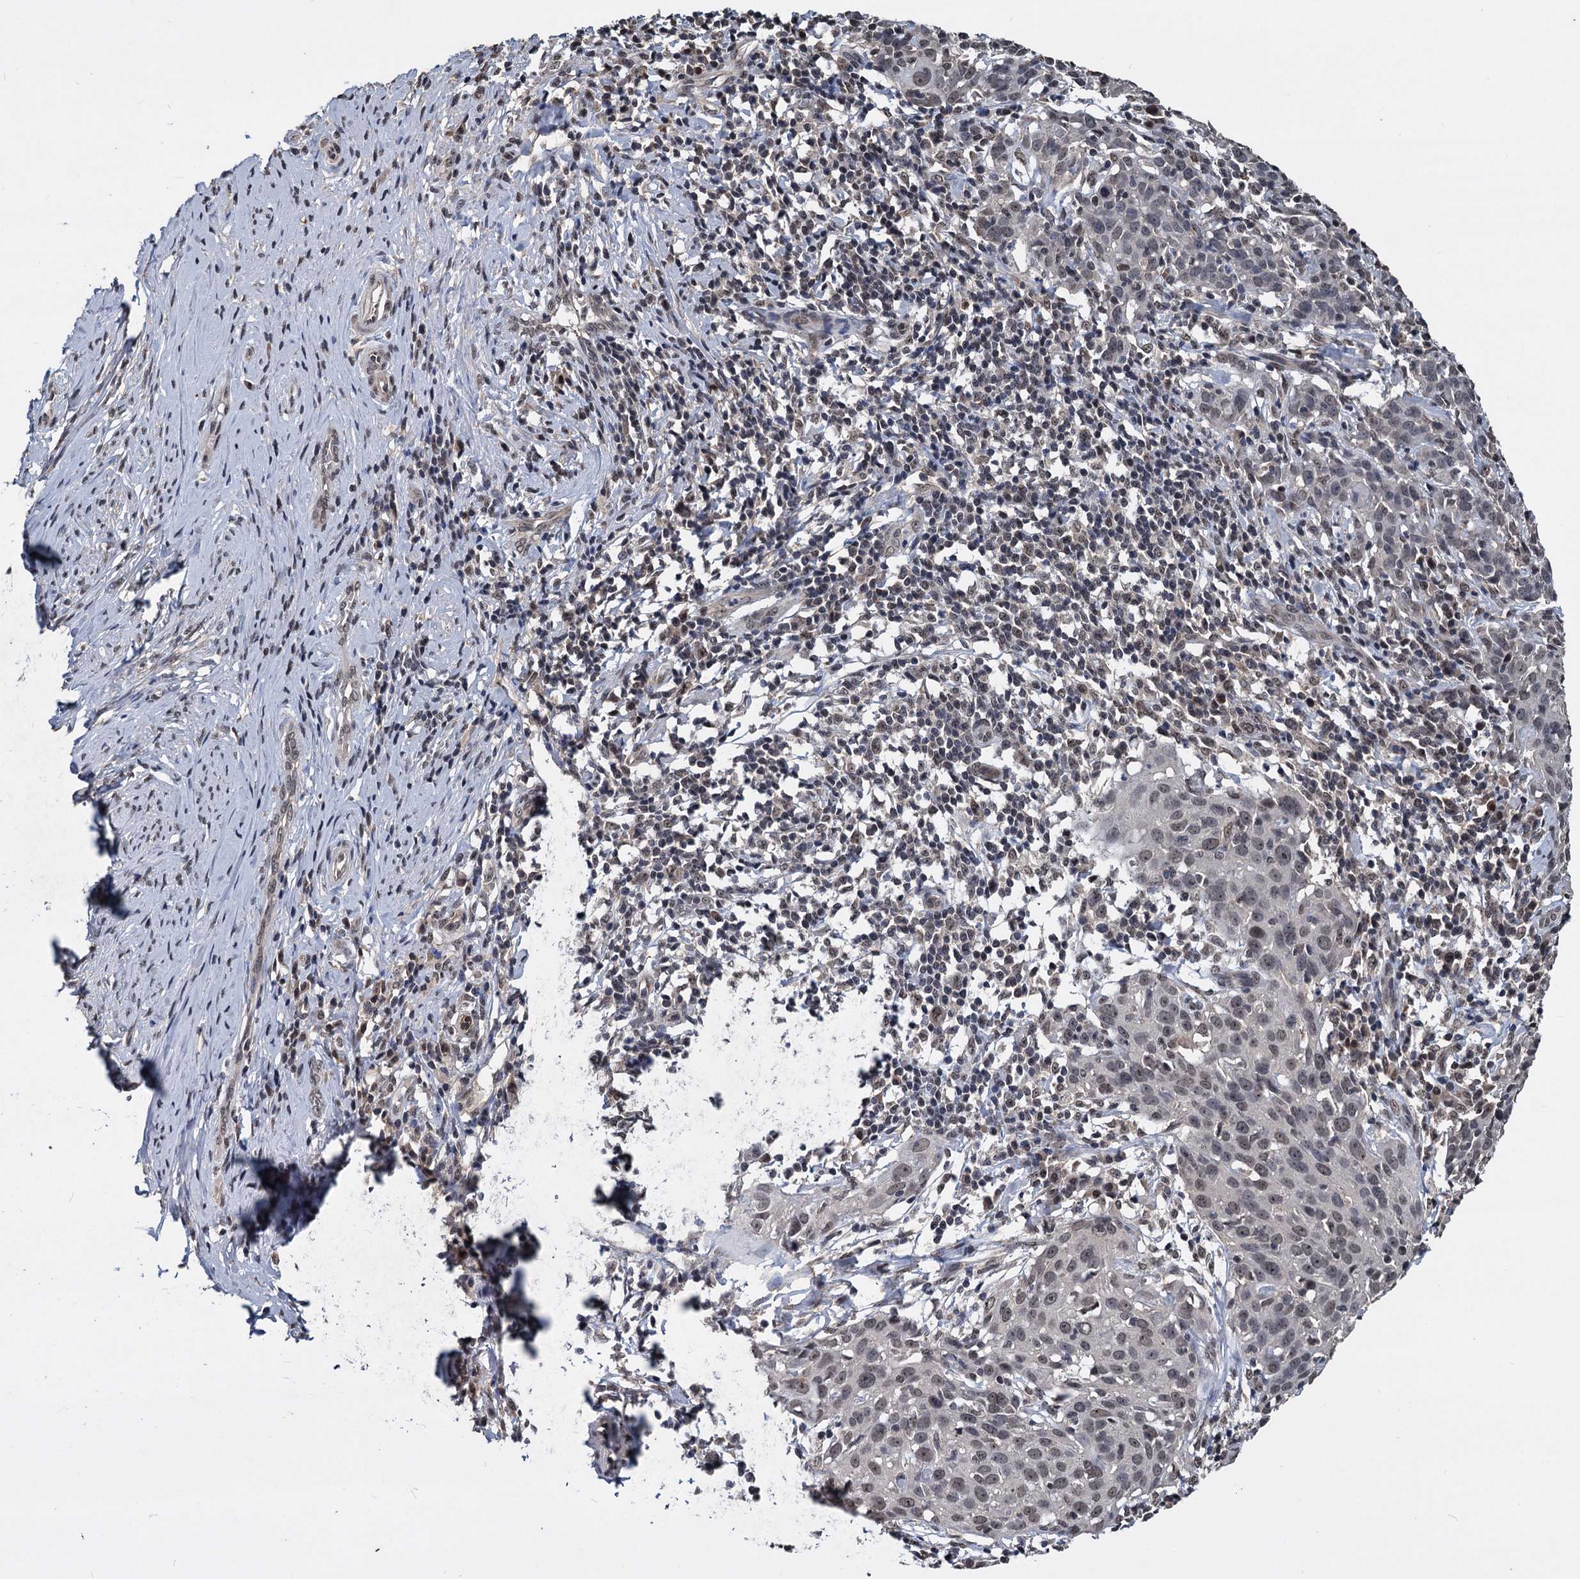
{"staining": {"intensity": "weak", "quantity": ">75%", "location": "nuclear"}, "tissue": "cervical cancer", "cell_type": "Tumor cells", "image_type": "cancer", "snomed": [{"axis": "morphology", "description": "Squamous cell carcinoma, NOS"}, {"axis": "topography", "description": "Cervix"}], "caption": "Human cervical cancer (squamous cell carcinoma) stained with a protein marker exhibits weak staining in tumor cells.", "gene": "FAM216B", "patient": {"sex": "female", "age": 50}}